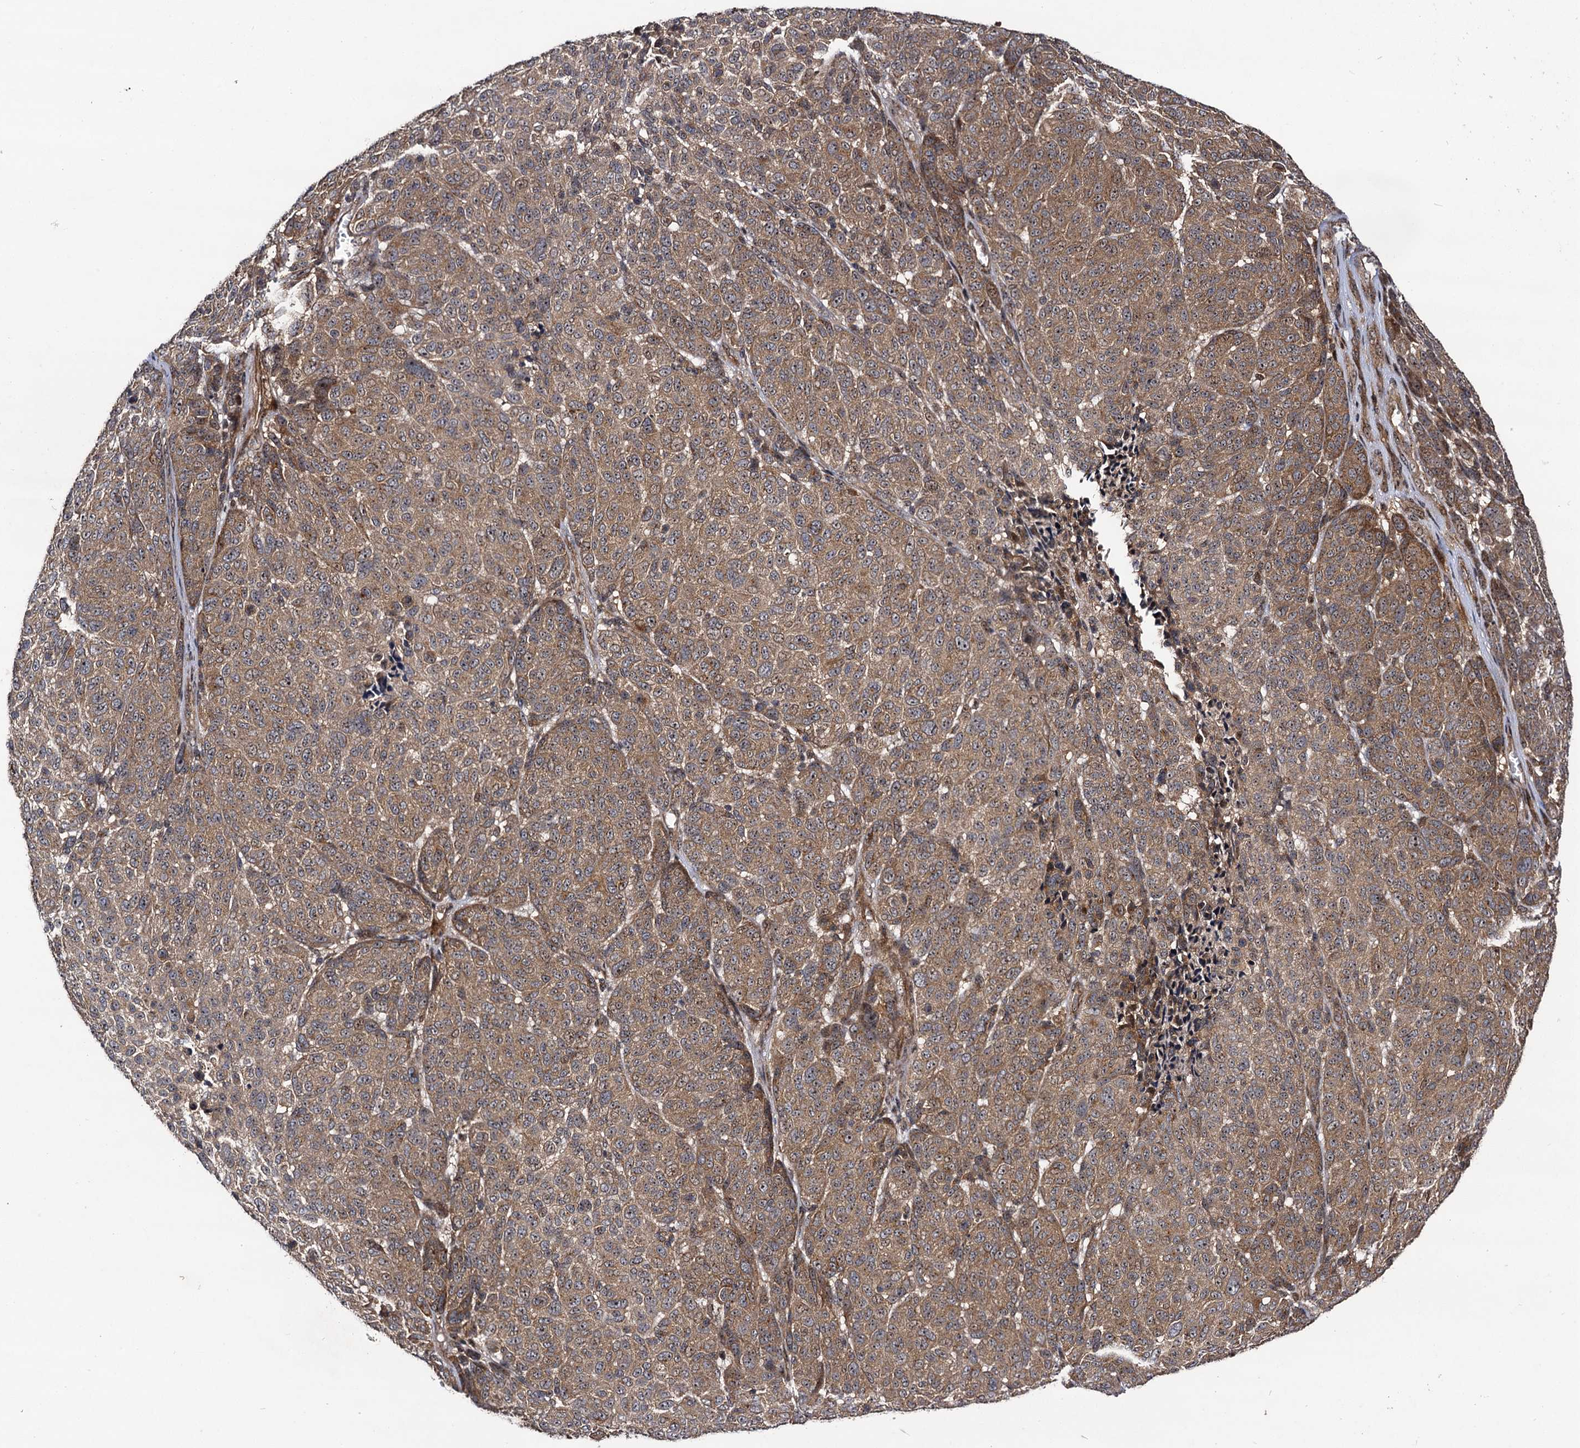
{"staining": {"intensity": "moderate", "quantity": ">75%", "location": "cytoplasmic/membranous"}, "tissue": "melanoma", "cell_type": "Tumor cells", "image_type": "cancer", "snomed": [{"axis": "morphology", "description": "Malignant melanoma, NOS"}, {"axis": "topography", "description": "Skin"}], "caption": "This micrograph reveals malignant melanoma stained with immunohistochemistry to label a protein in brown. The cytoplasmic/membranous of tumor cells show moderate positivity for the protein. Nuclei are counter-stained blue.", "gene": "KXD1", "patient": {"sex": "male", "age": 49}}